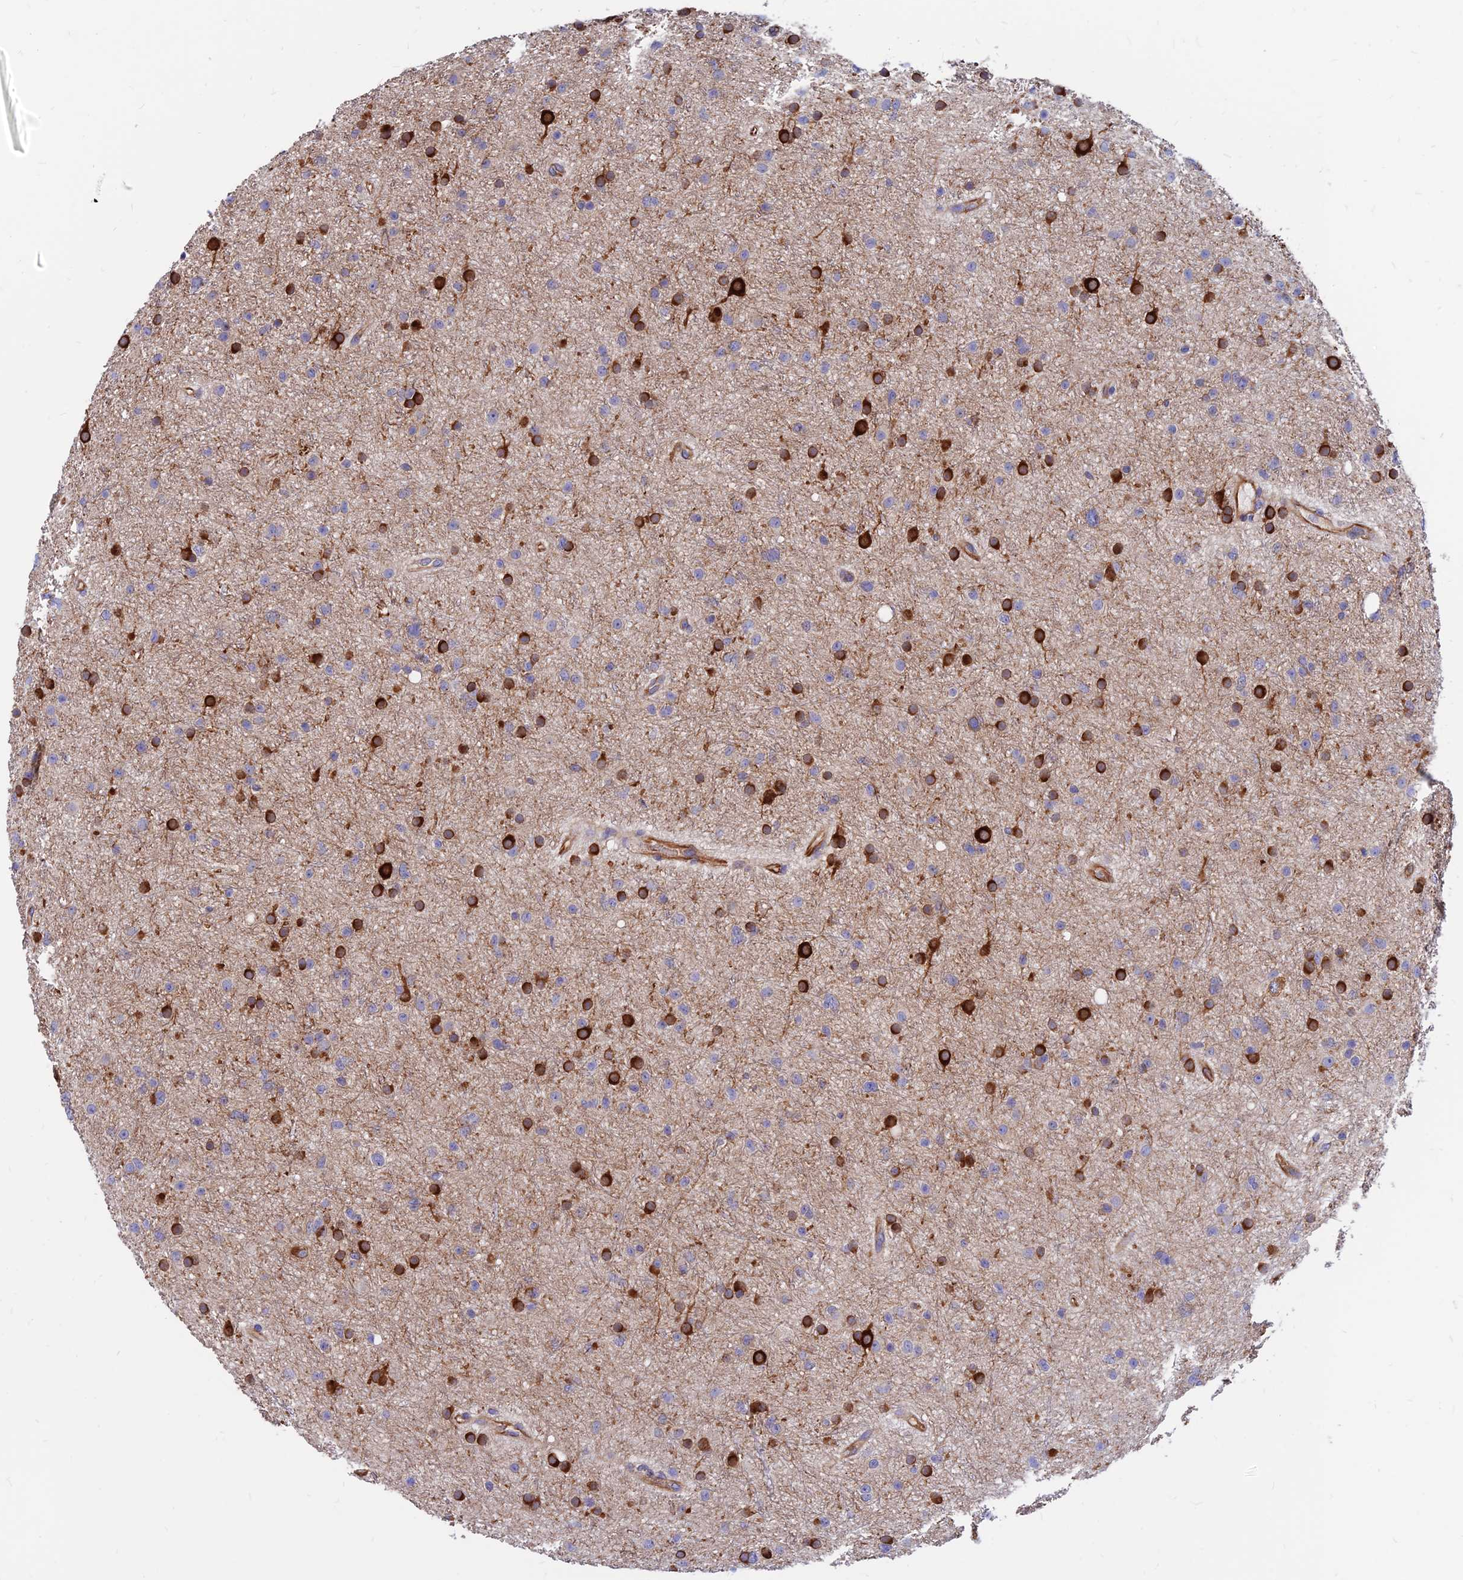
{"staining": {"intensity": "strong", "quantity": "25%-75%", "location": "cytoplasmic/membranous"}, "tissue": "glioma", "cell_type": "Tumor cells", "image_type": "cancer", "snomed": [{"axis": "morphology", "description": "Glioma, malignant, Low grade"}, {"axis": "topography", "description": "Cerebral cortex"}], "caption": "This photomicrograph shows malignant glioma (low-grade) stained with immunohistochemistry to label a protein in brown. The cytoplasmic/membranous of tumor cells show strong positivity for the protein. Nuclei are counter-stained blue.", "gene": "CDK18", "patient": {"sex": "female", "age": 39}}